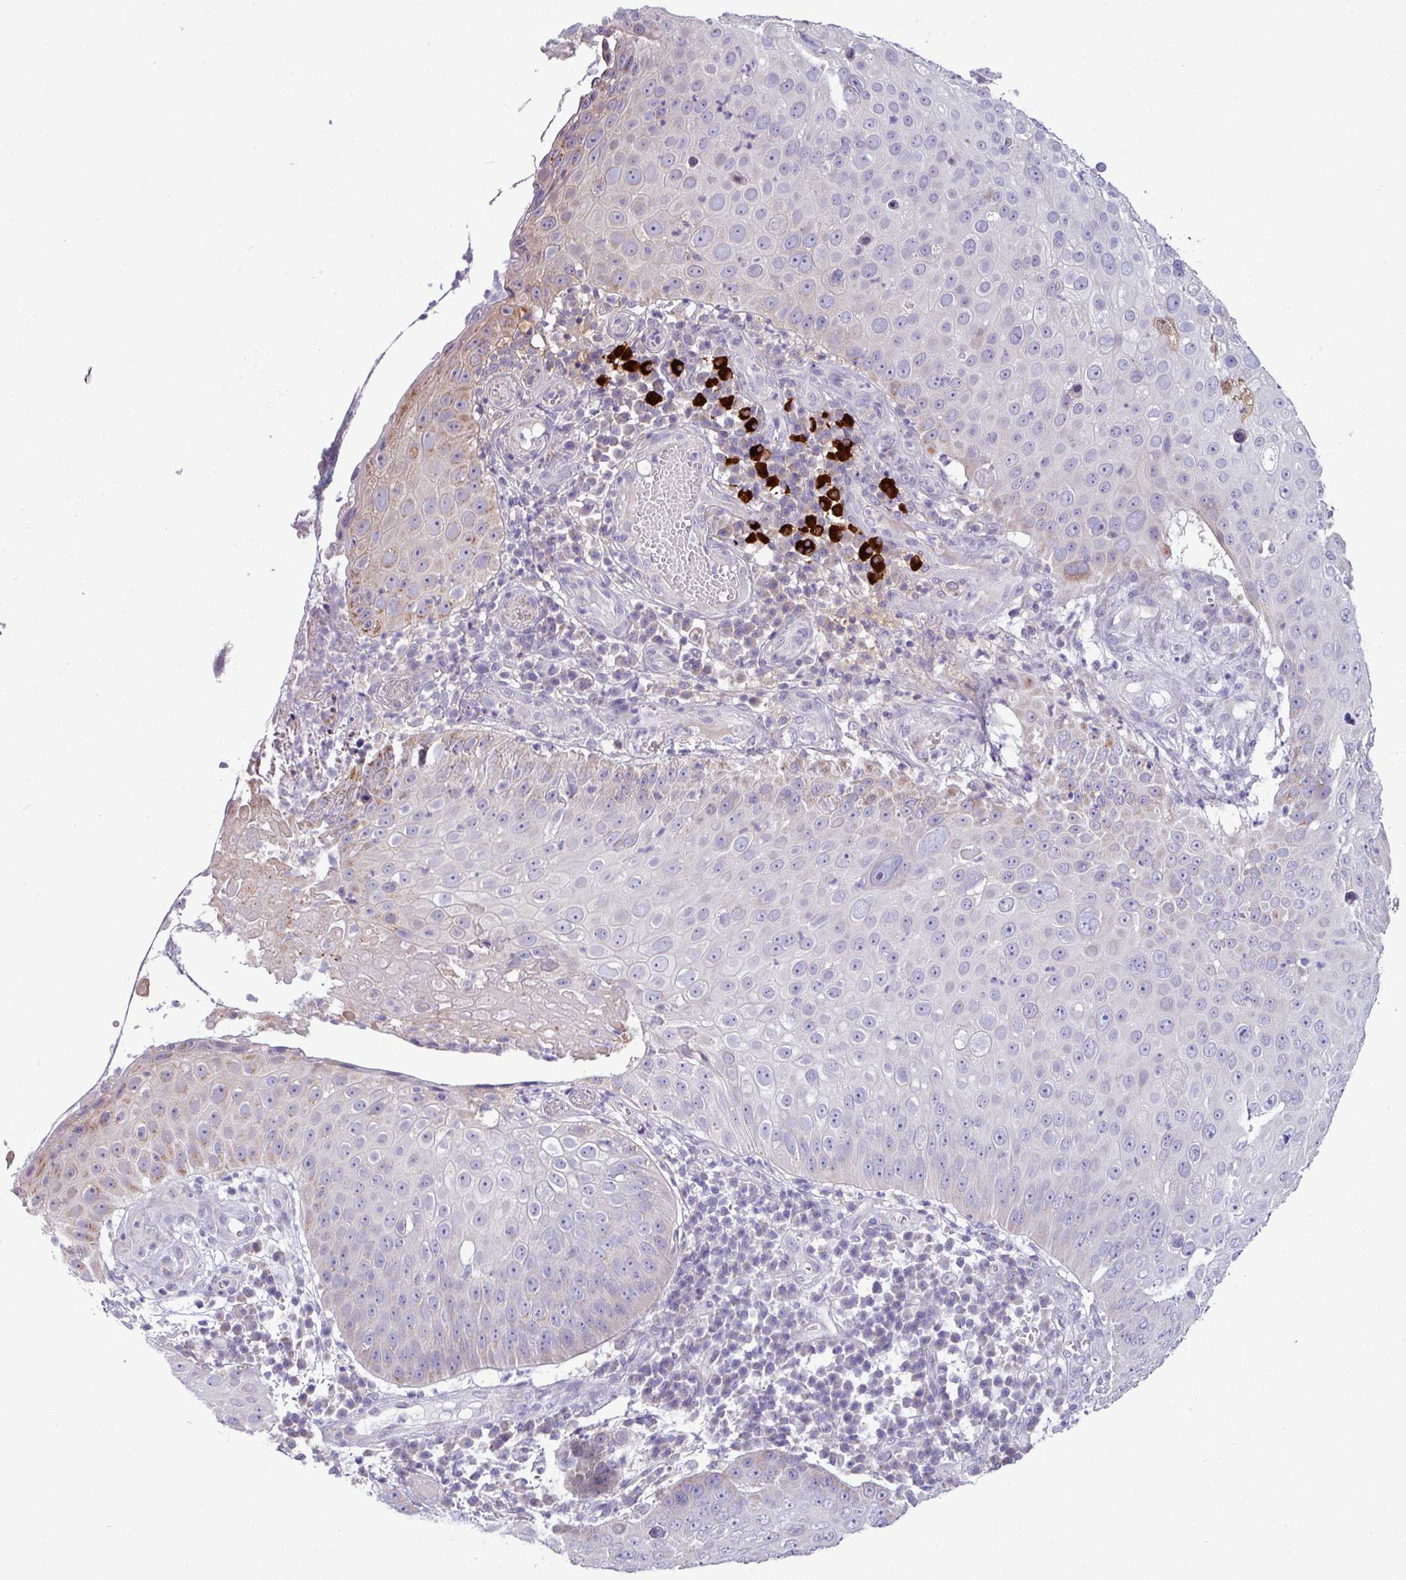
{"staining": {"intensity": "negative", "quantity": "none", "location": "none"}, "tissue": "skin cancer", "cell_type": "Tumor cells", "image_type": "cancer", "snomed": [{"axis": "morphology", "description": "Squamous cell carcinoma, NOS"}, {"axis": "topography", "description": "Skin"}], "caption": "Tumor cells are negative for brown protein staining in skin cancer (squamous cell carcinoma). (Immunohistochemistry, brightfield microscopy, high magnification).", "gene": "IRGC", "patient": {"sex": "male", "age": 71}}